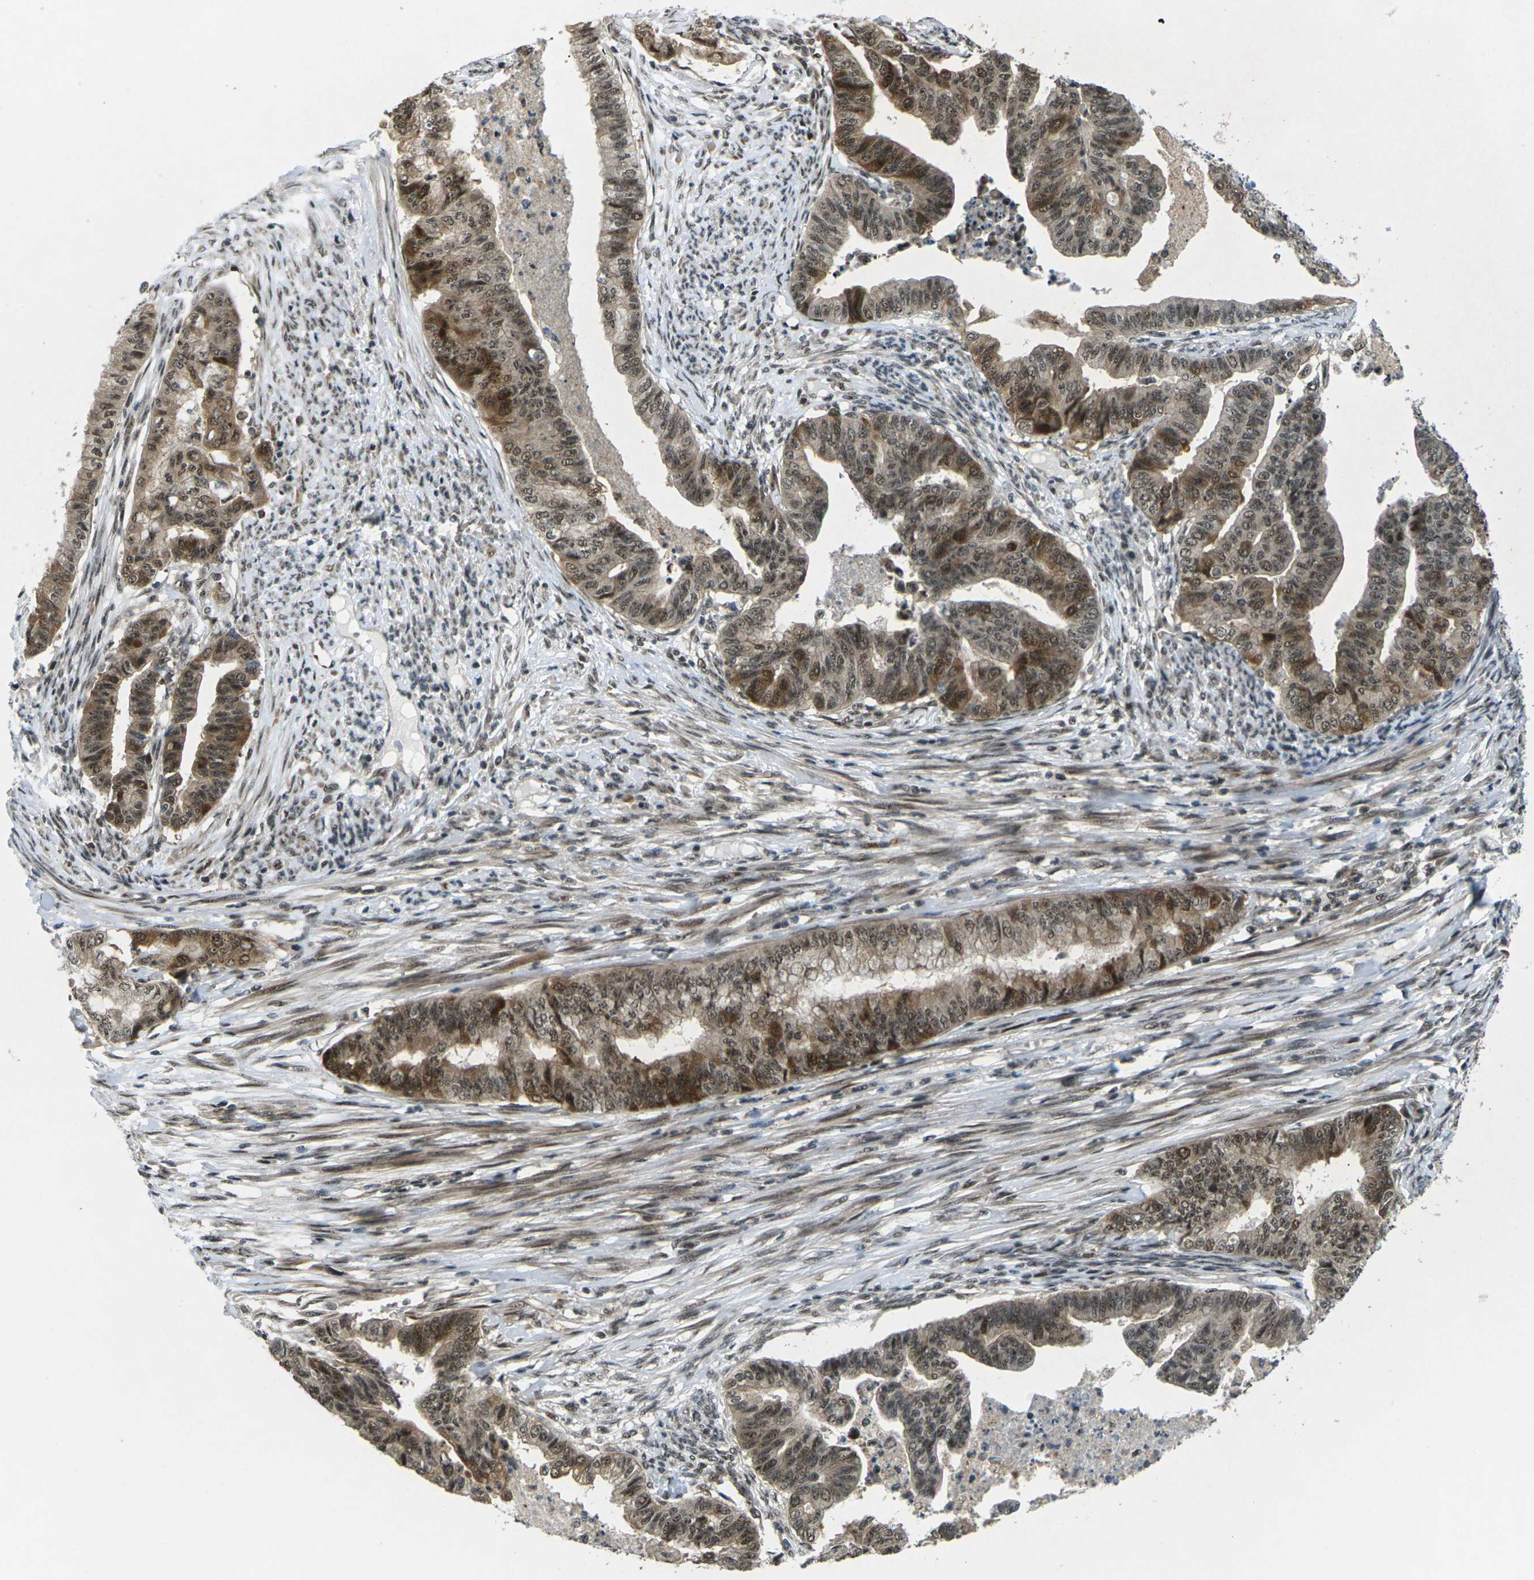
{"staining": {"intensity": "moderate", "quantity": ">75%", "location": "cytoplasmic/membranous,nuclear"}, "tissue": "endometrial cancer", "cell_type": "Tumor cells", "image_type": "cancer", "snomed": [{"axis": "morphology", "description": "Adenocarcinoma, NOS"}, {"axis": "topography", "description": "Endometrium"}], "caption": "Endometrial adenocarcinoma stained with a protein marker reveals moderate staining in tumor cells.", "gene": "UBE2S", "patient": {"sex": "female", "age": 79}}